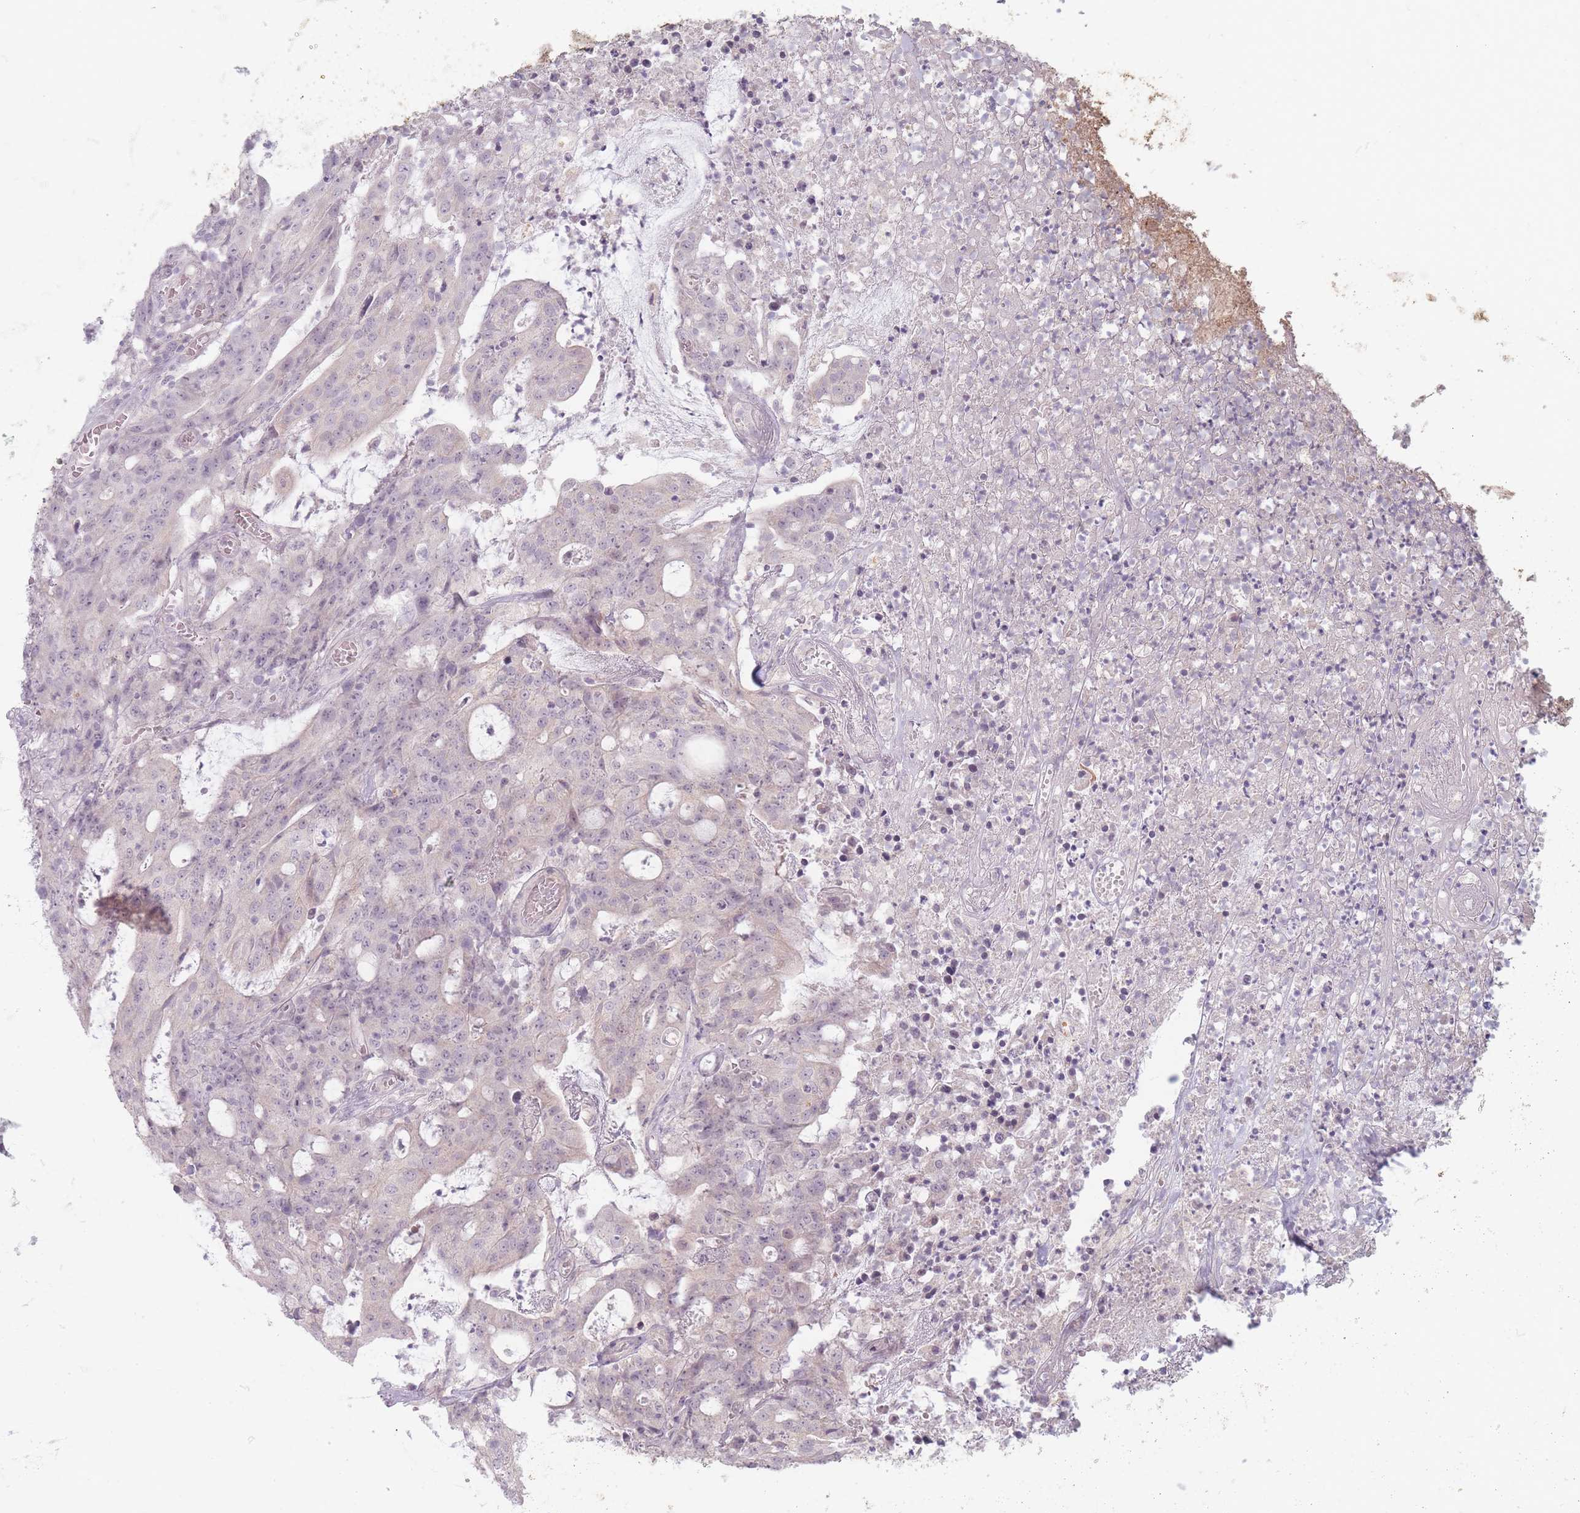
{"staining": {"intensity": "negative", "quantity": "none", "location": "none"}, "tissue": "colorectal cancer", "cell_type": "Tumor cells", "image_type": "cancer", "snomed": [{"axis": "morphology", "description": "Adenocarcinoma, NOS"}, {"axis": "topography", "description": "Colon"}], "caption": "This is an IHC micrograph of adenocarcinoma (colorectal). There is no staining in tumor cells.", "gene": "GABRA6", "patient": {"sex": "male", "age": 83}}